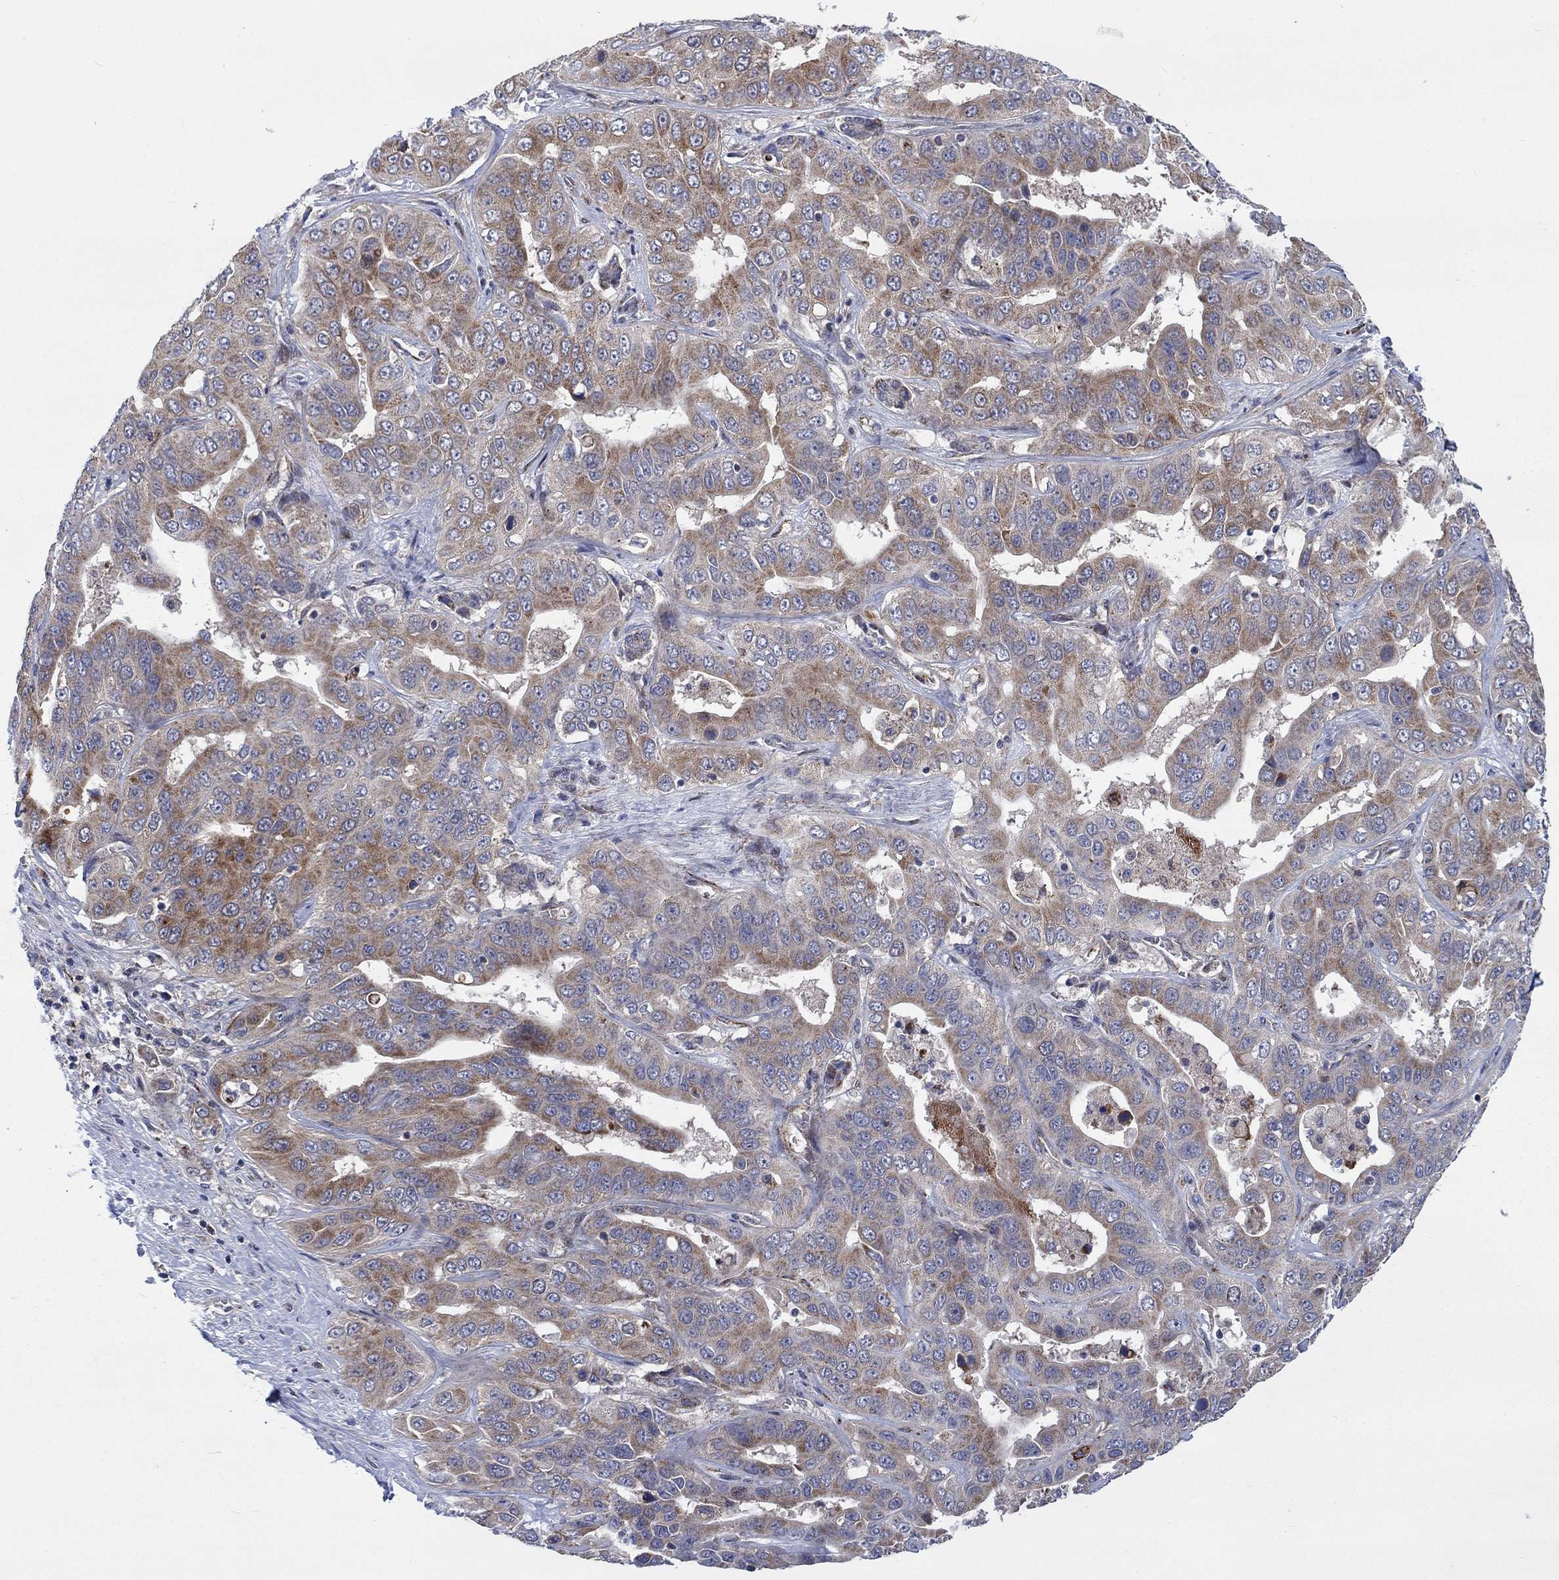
{"staining": {"intensity": "moderate", "quantity": "25%-75%", "location": "cytoplasmic/membranous"}, "tissue": "liver cancer", "cell_type": "Tumor cells", "image_type": "cancer", "snomed": [{"axis": "morphology", "description": "Cholangiocarcinoma"}, {"axis": "topography", "description": "Liver"}], "caption": "A brown stain labels moderate cytoplasmic/membranous positivity of a protein in human liver cancer (cholangiocarcinoma) tumor cells.", "gene": "SLC35F2", "patient": {"sex": "female", "age": 52}}